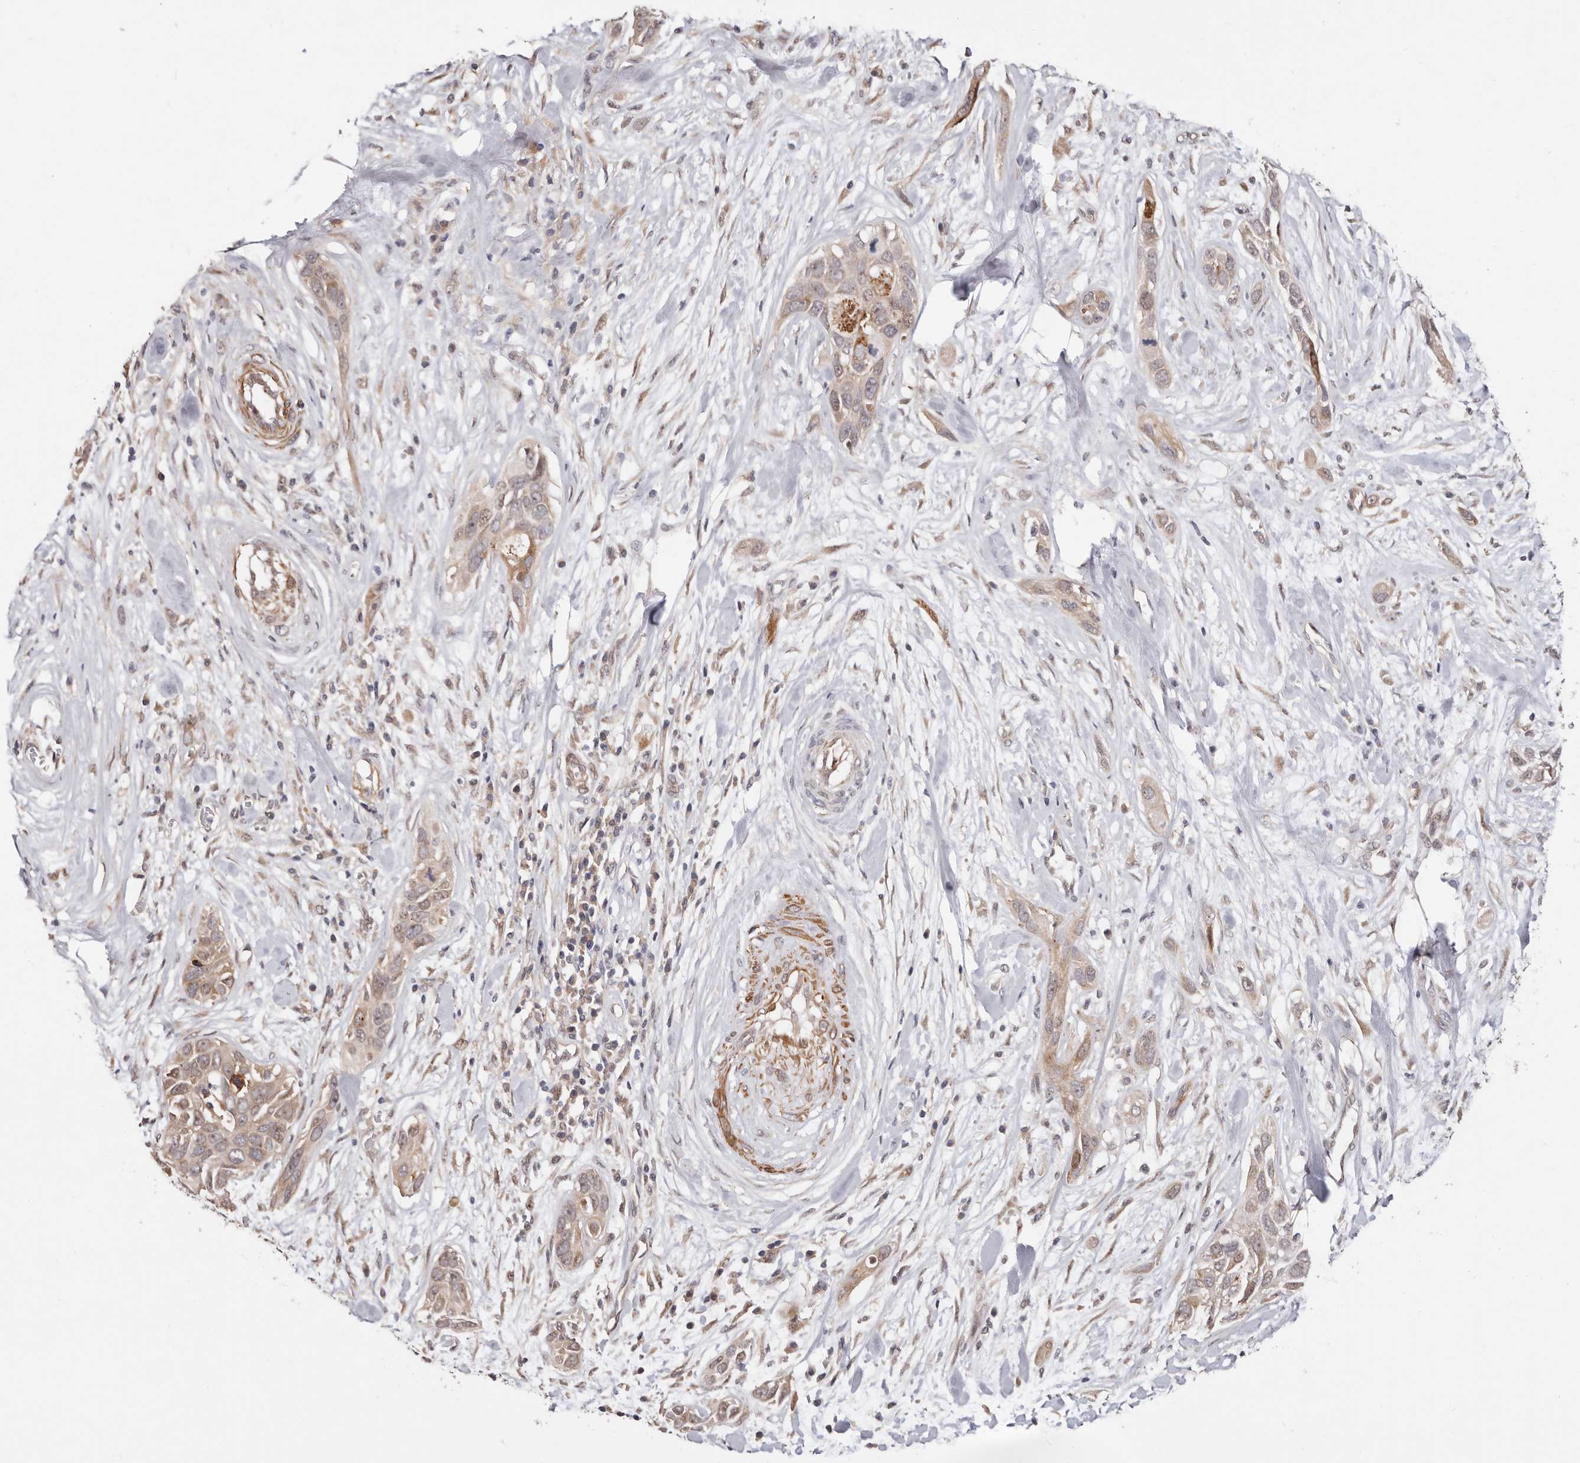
{"staining": {"intensity": "weak", "quantity": ">75%", "location": "cytoplasmic/membranous,nuclear"}, "tissue": "pancreatic cancer", "cell_type": "Tumor cells", "image_type": "cancer", "snomed": [{"axis": "morphology", "description": "Adenocarcinoma, NOS"}, {"axis": "topography", "description": "Pancreas"}], "caption": "A brown stain shows weak cytoplasmic/membranous and nuclear staining of a protein in pancreatic cancer (adenocarcinoma) tumor cells.", "gene": "TRIP13", "patient": {"sex": "female", "age": 60}}